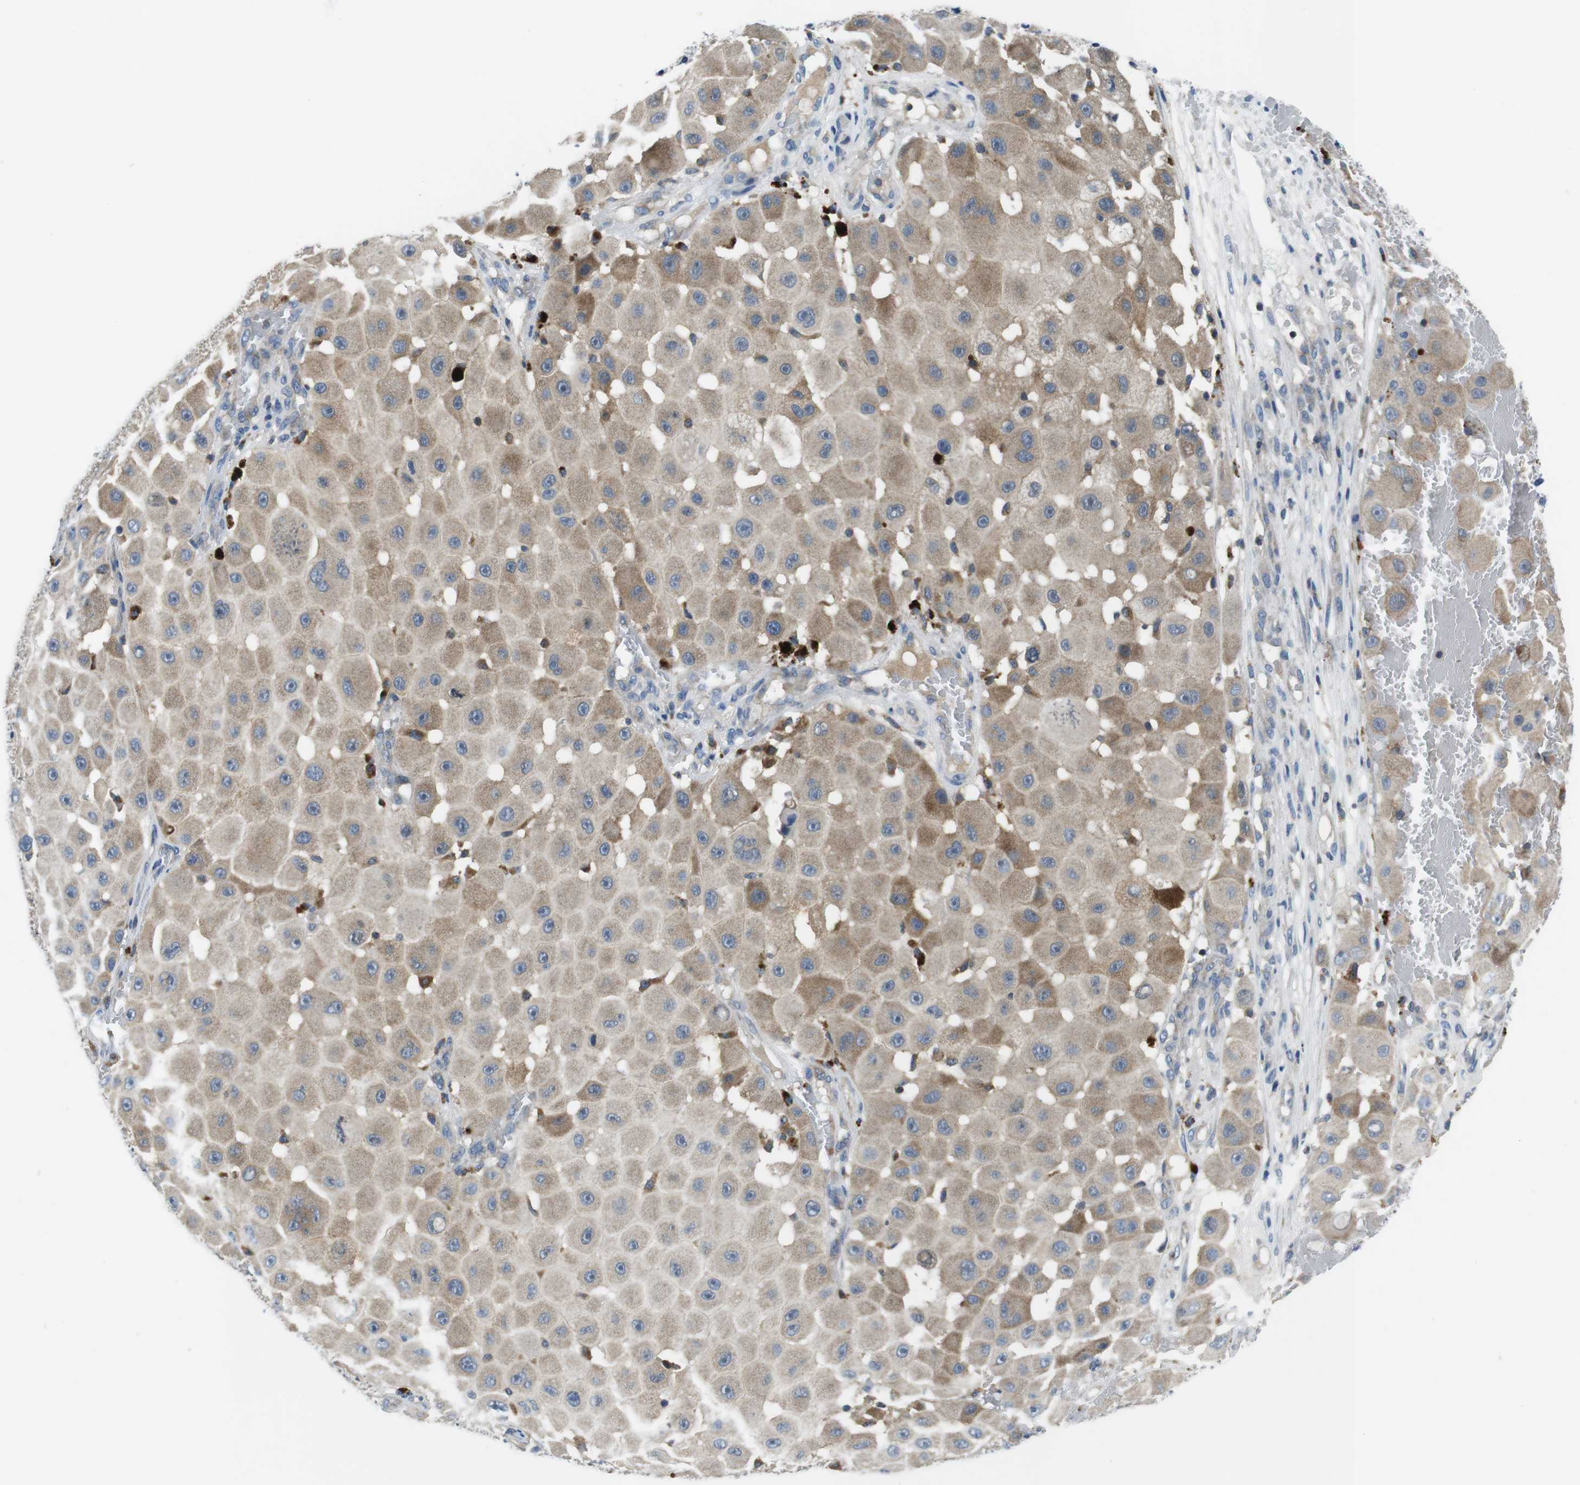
{"staining": {"intensity": "weak", "quantity": ">75%", "location": "cytoplasmic/membranous"}, "tissue": "melanoma", "cell_type": "Tumor cells", "image_type": "cancer", "snomed": [{"axis": "morphology", "description": "Malignant melanoma, NOS"}, {"axis": "topography", "description": "Skin"}], "caption": "A histopathology image of malignant melanoma stained for a protein reveals weak cytoplasmic/membranous brown staining in tumor cells.", "gene": "PIK3CD", "patient": {"sex": "female", "age": 81}}